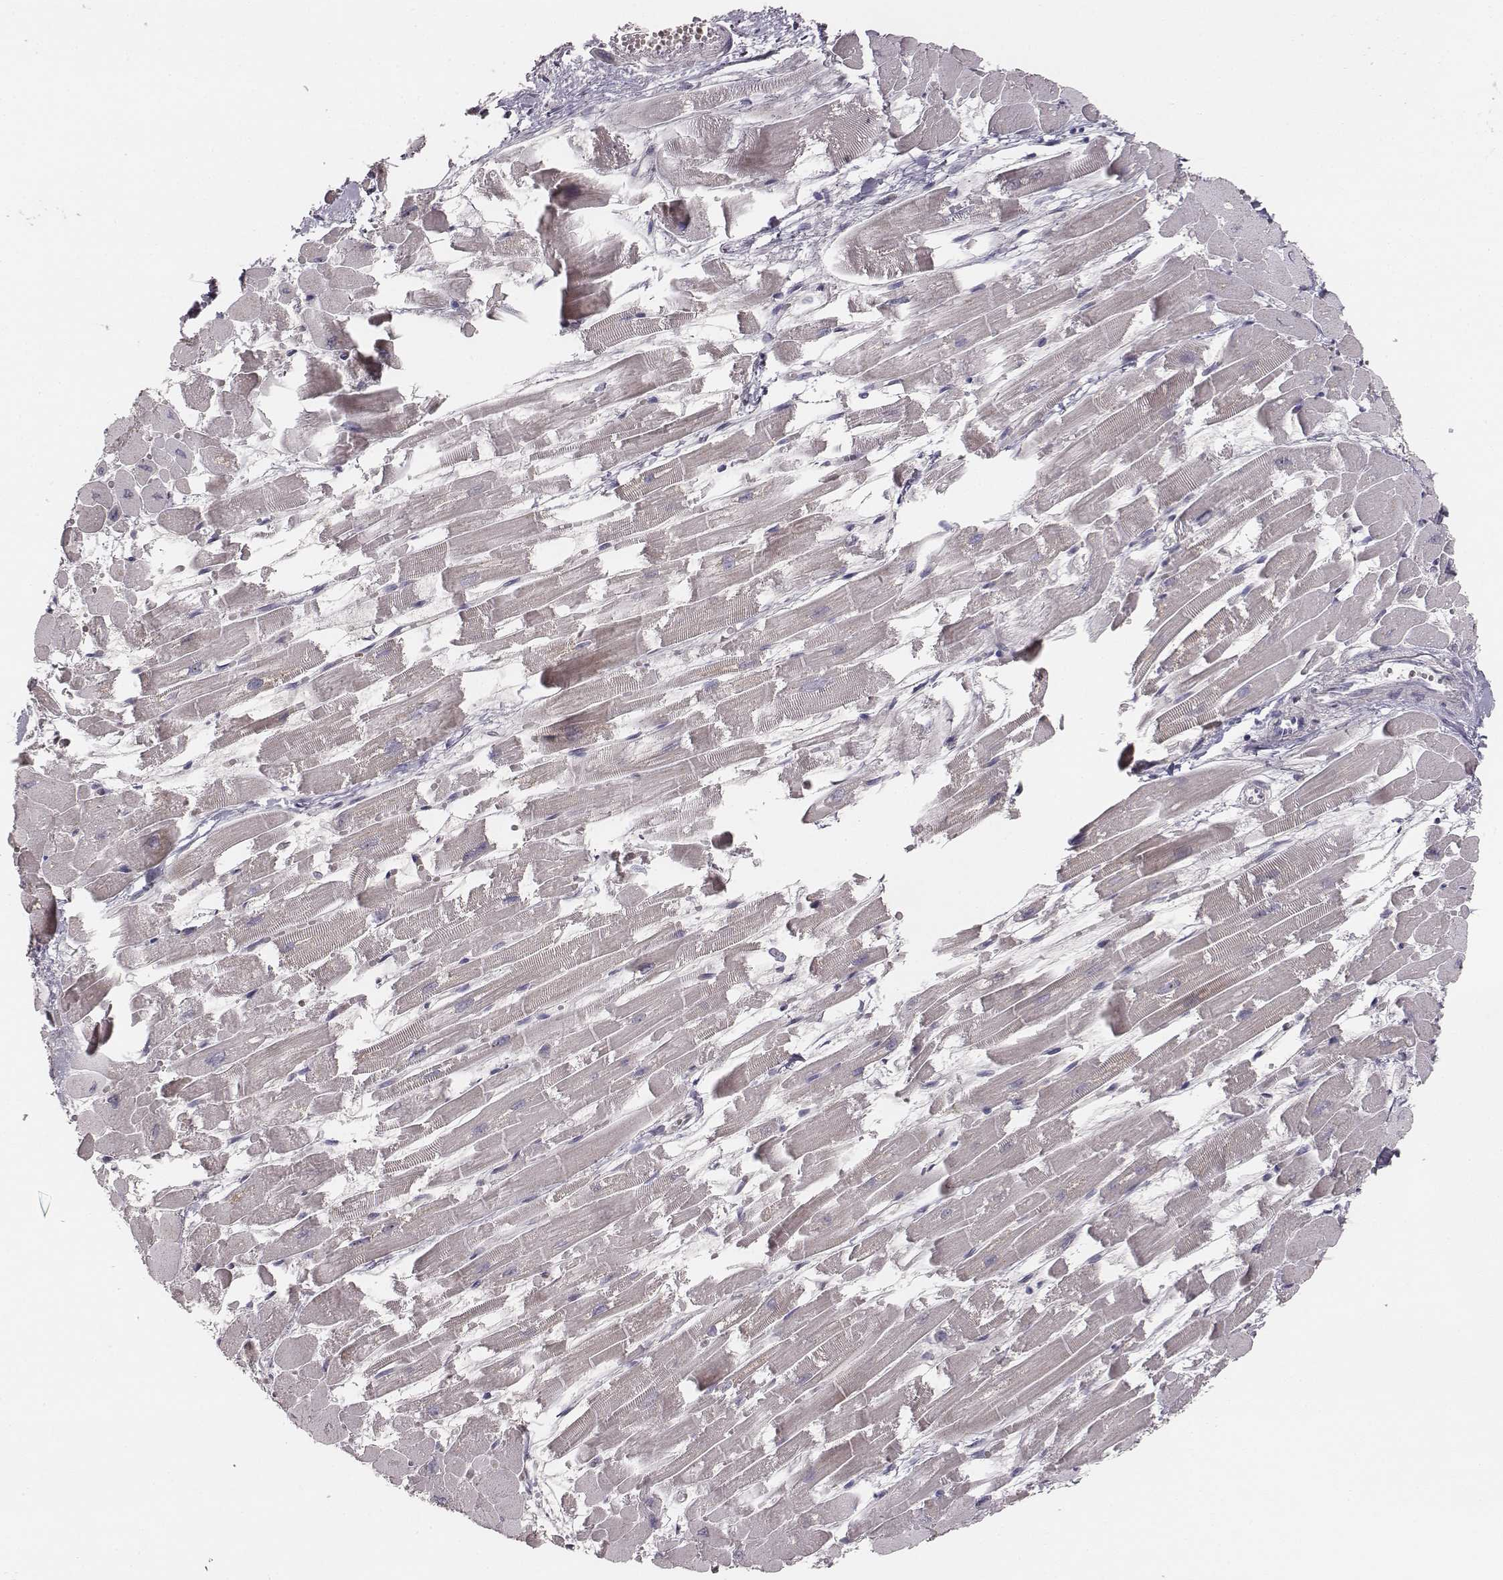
{"staining": {"intensity": "negative", "quantity": "none", "location": "none"}, "tissue": "heart muscle", "cell_type": "Cardiomyocytes", "image_type": "normal", "snomed": [{"axis": "morphology", "description": "Normal tissue, NOS"}, {"axis": "topography", "description": "Heart"}], "caption": "Immunohistochemistry photomicrograph of benign human heart muscle stained for a protein (brown), which exhibits no positivity in cardiomyocytes.", "gene": "NIFK", "patient": {"sex": "female", "age": 52}}